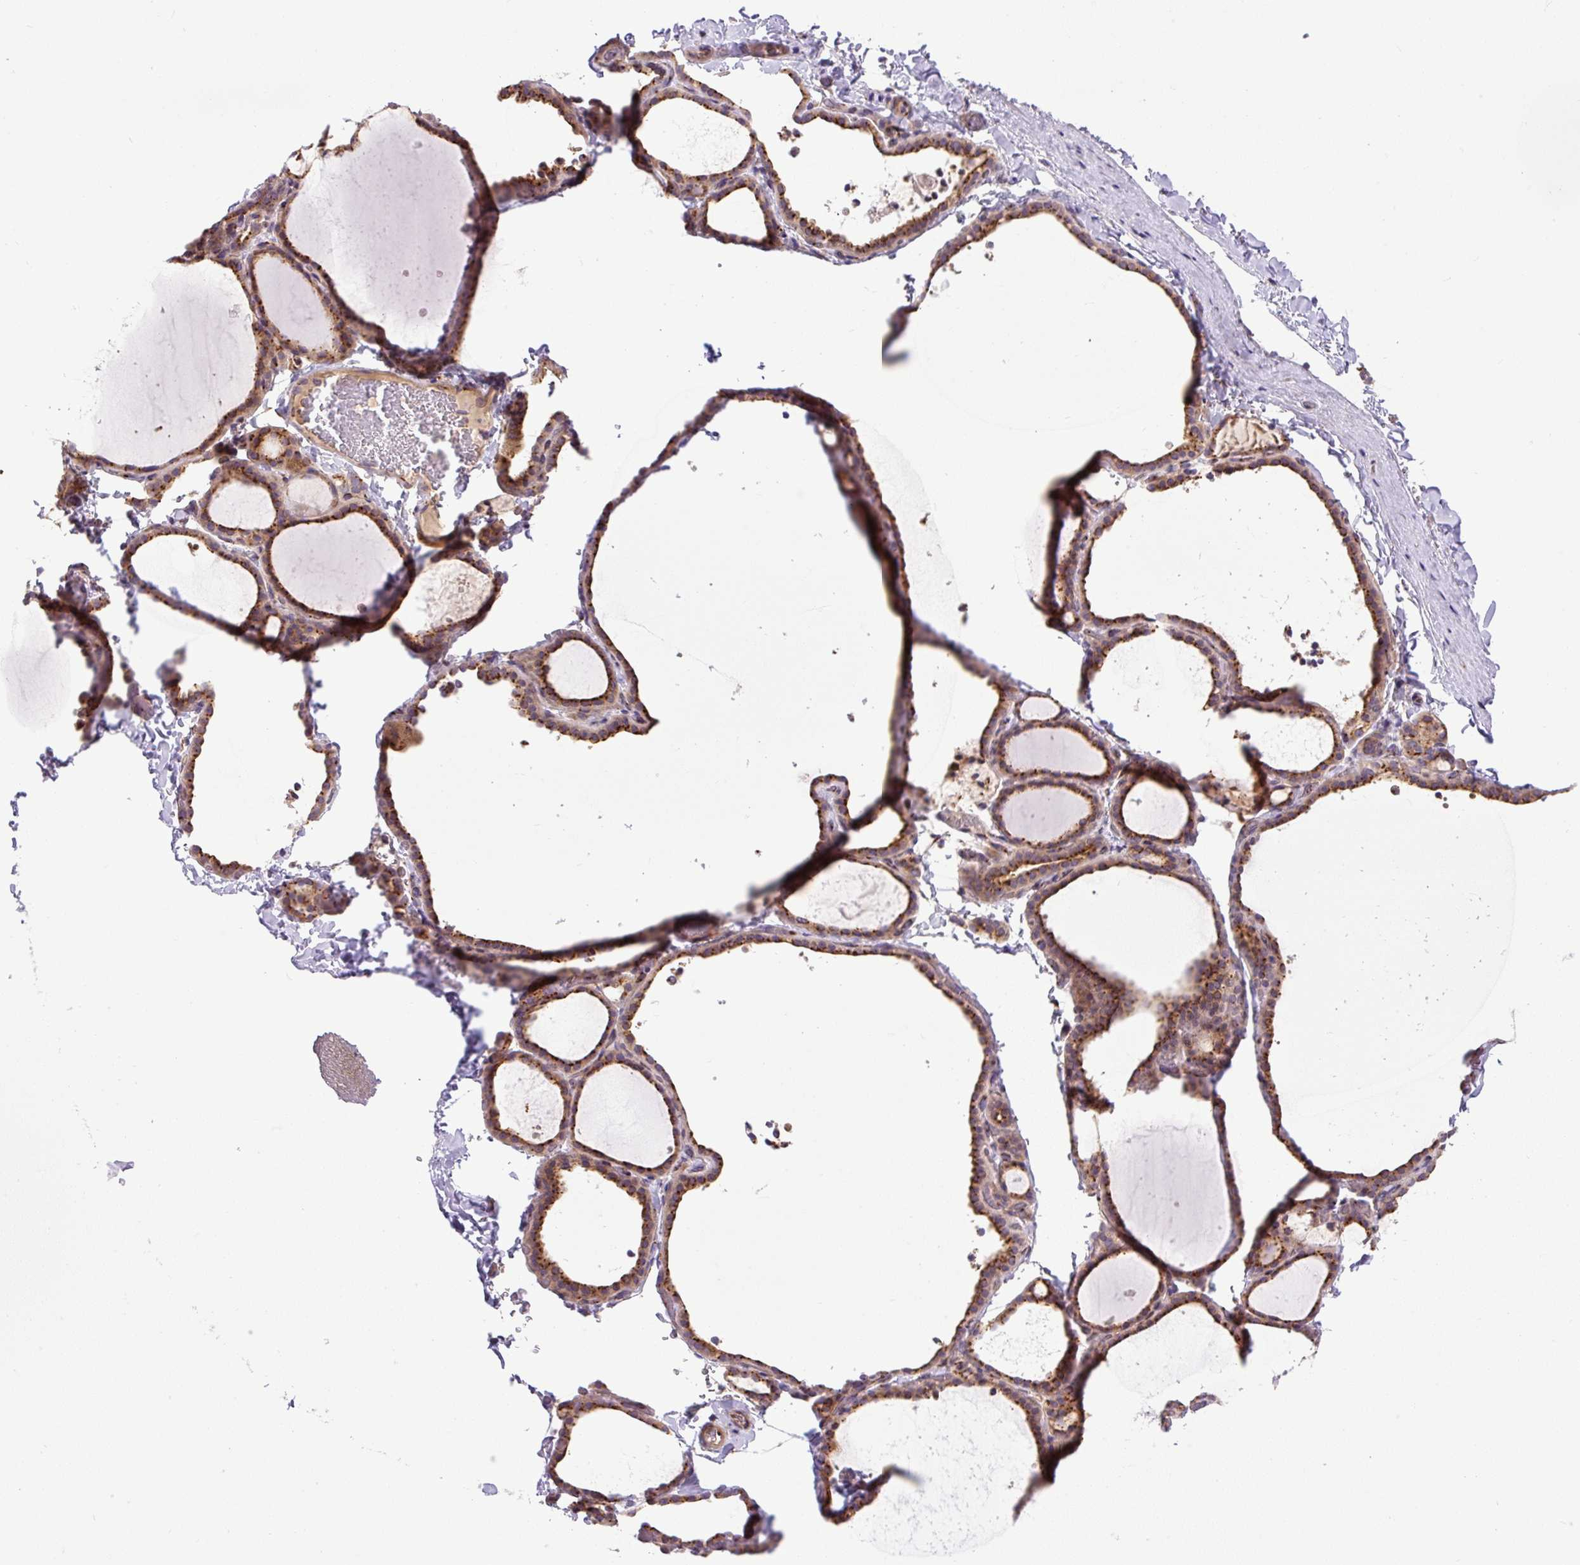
{"staining": {"intensity": "strong", "quantity": ">75%", "location": "cytoplasmic/membranous"}, "tissue": "thyroid gland", "cell_type": "Glandular cells", "image_type": "normal", "snomed": [{"axis": "morphology", "description": "Normal tissue, NOS"}, {"axis": "topography", "description": "Thyroid gland"}], "caption": "Immunohistochemistry (IHC) of benign thyroid gland exhibits high levels of strong cytoplasmic/membranous staining in approximately >75% of glandular cells.", "gene": "MSMP", "patient": {"sex": "female", "age": 22}}